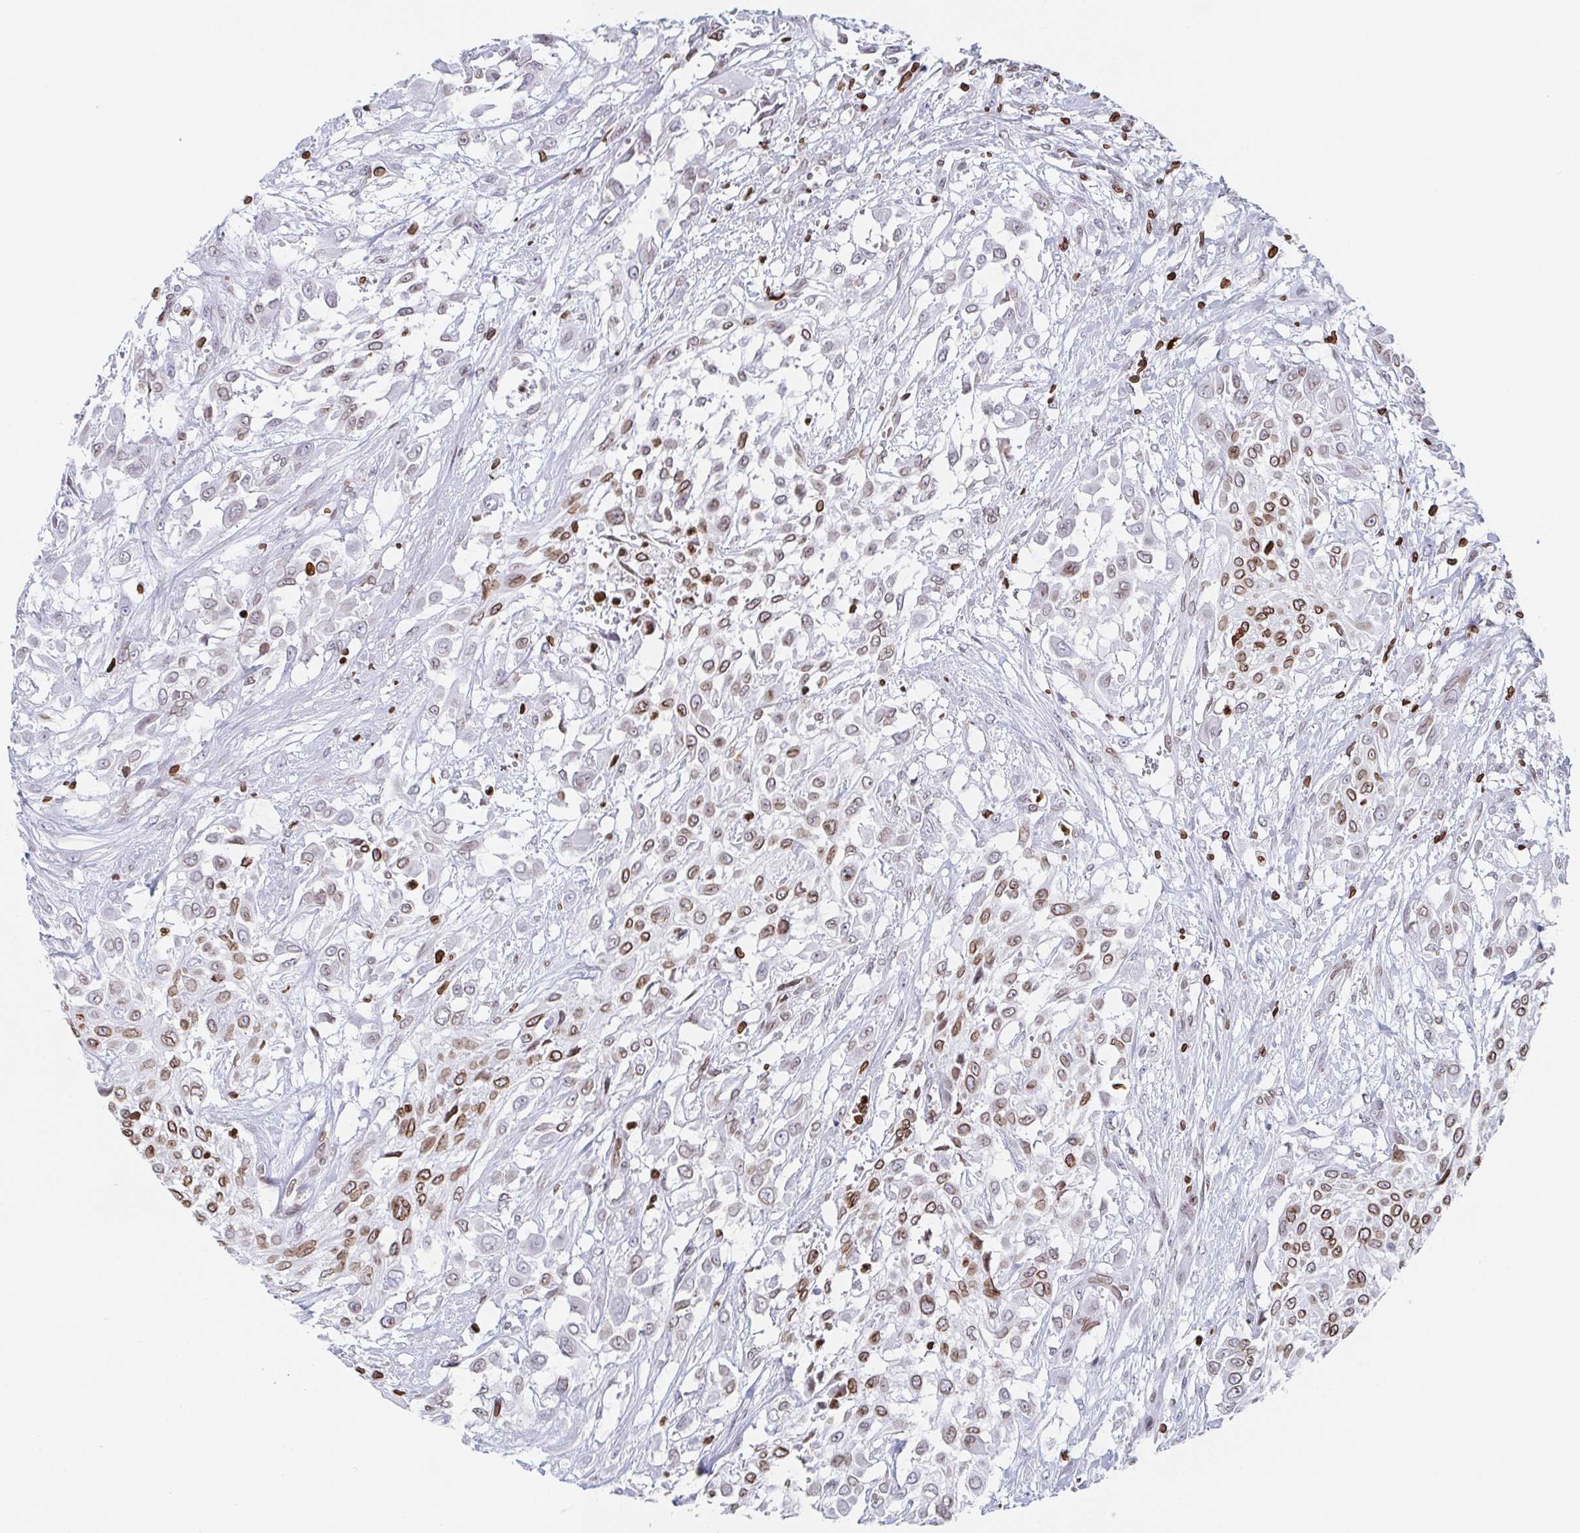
{"staining": {"intensity": "moderate", "quantity": "25%-75%", "location": "cytoplasmic/membranous,nuclear"}, "tissue": "urothelial cancer", "cell_type": "Tumor cells", "image_type": "cancer", "snomed": [{"axis": "morphology", "description": "Urothelial carcinoma, High grade"}, {"axis": "topography", "description": "Urinary bladder"}], "caption": "Moderate cytoplasmic/membranous and nuclear positivity for a protein is present in approximately 25%-75% of tumor cells of high-grade urothelial carcinoma using immunohistochemistry.", "gene": "BTBD7", "patient": {"sex": "male", "age": 57}}